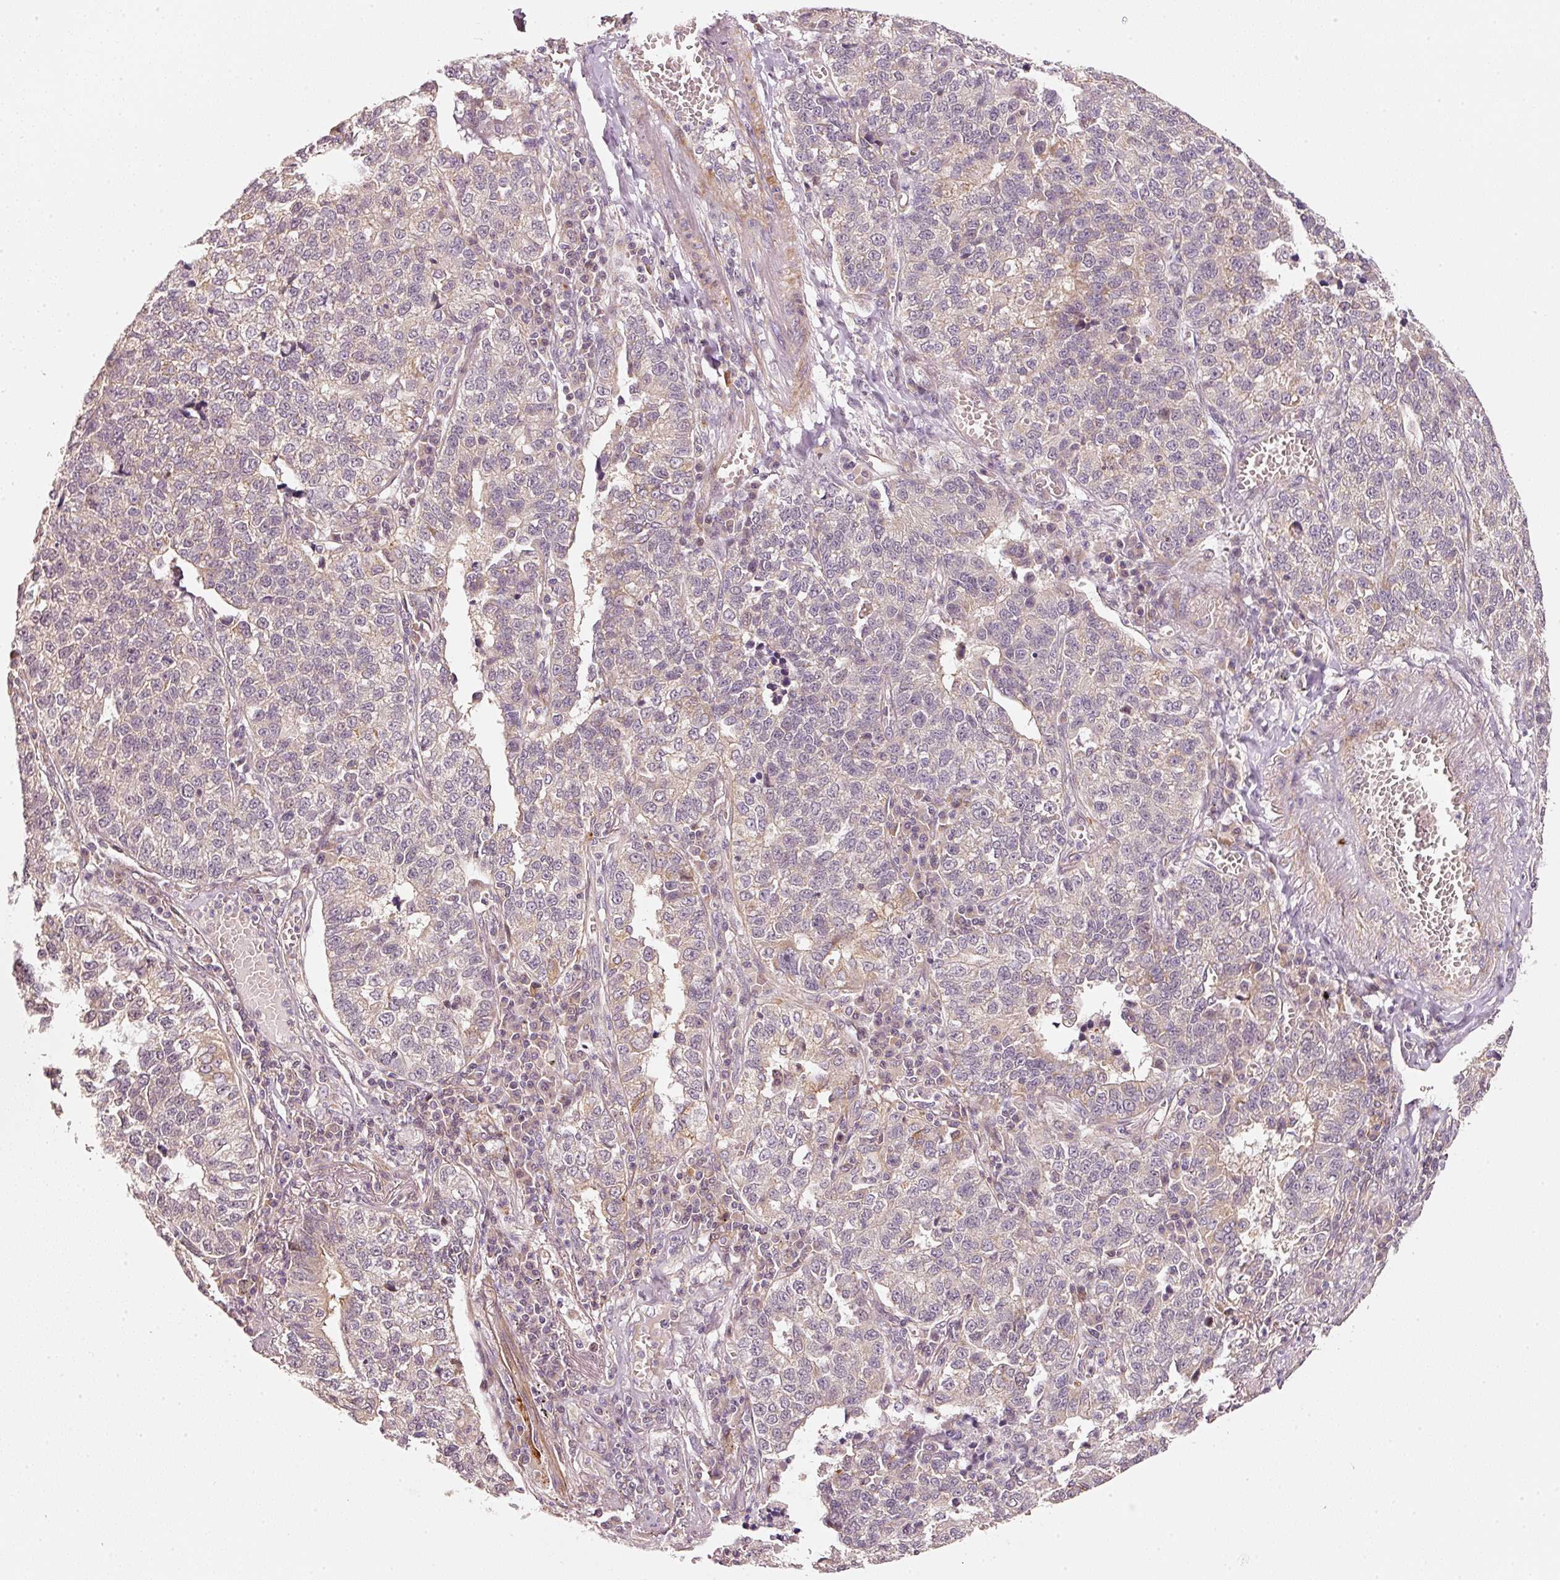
{"staining": {"intensity": "negative", "quantity": "none", "location": "none"}, "tissue": "lung cancer", "cell_type": "Tumor cells", "image_type": "cancer", "snomed": [{"axis": "morphology", "description": "Adenocarcinoma, NOS"}, {"axis": "topography", "description": "Lung"}], "caption": "This photomicrograph is of lung adenocarcinoma stained with immunohistochemistry to label a protein in brown with the nuclei are counter-stained blue. There is no staining in tumor cells. (Immunohistochemistry (ihc), brightfield microscopy, high magnification).", "gene": "ARHGAP22", "patient": {"sex": "male", "age": 49}}